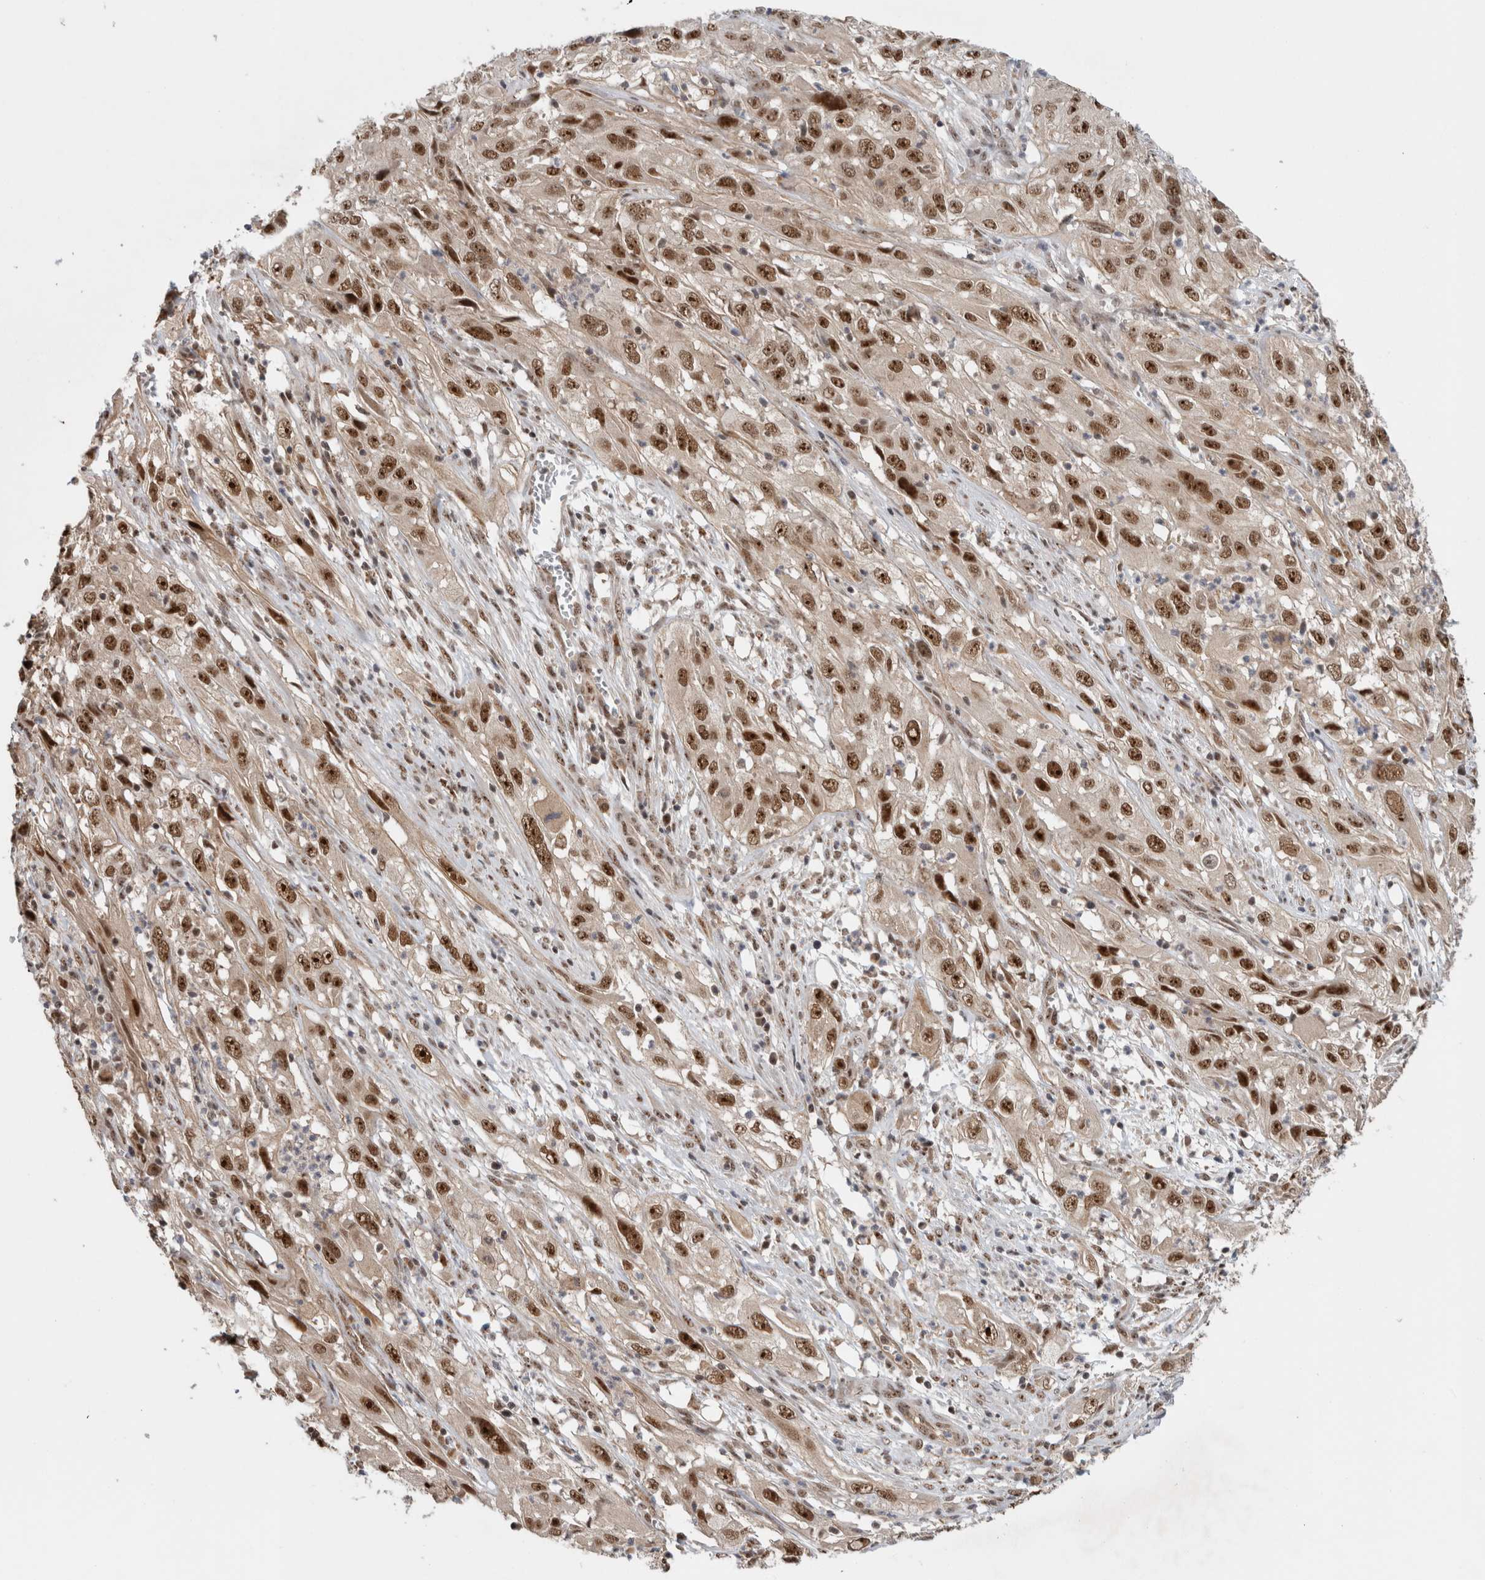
{"staining": {"intensity": "strong", "quantity": ">75%", "location": "nuclear"}, "tissue": "cervical cancer", "cell_type": "Tumor cells", "image_type": "cancer", "snomed": [{"axis": "morphology", "description": "Squamous cell carcinoma, NOS"}, {"axis": "topography", "description": "Cervix"}], "caption": "Cervical cancer (squamous cell carcinoma) stained for a protein (brown) demonstrates strong nuclear positive staining in approximately >75% of tumor cells.", "gene": "MPHOSPH6", "patient": {"sex": "female", "age": 32}}